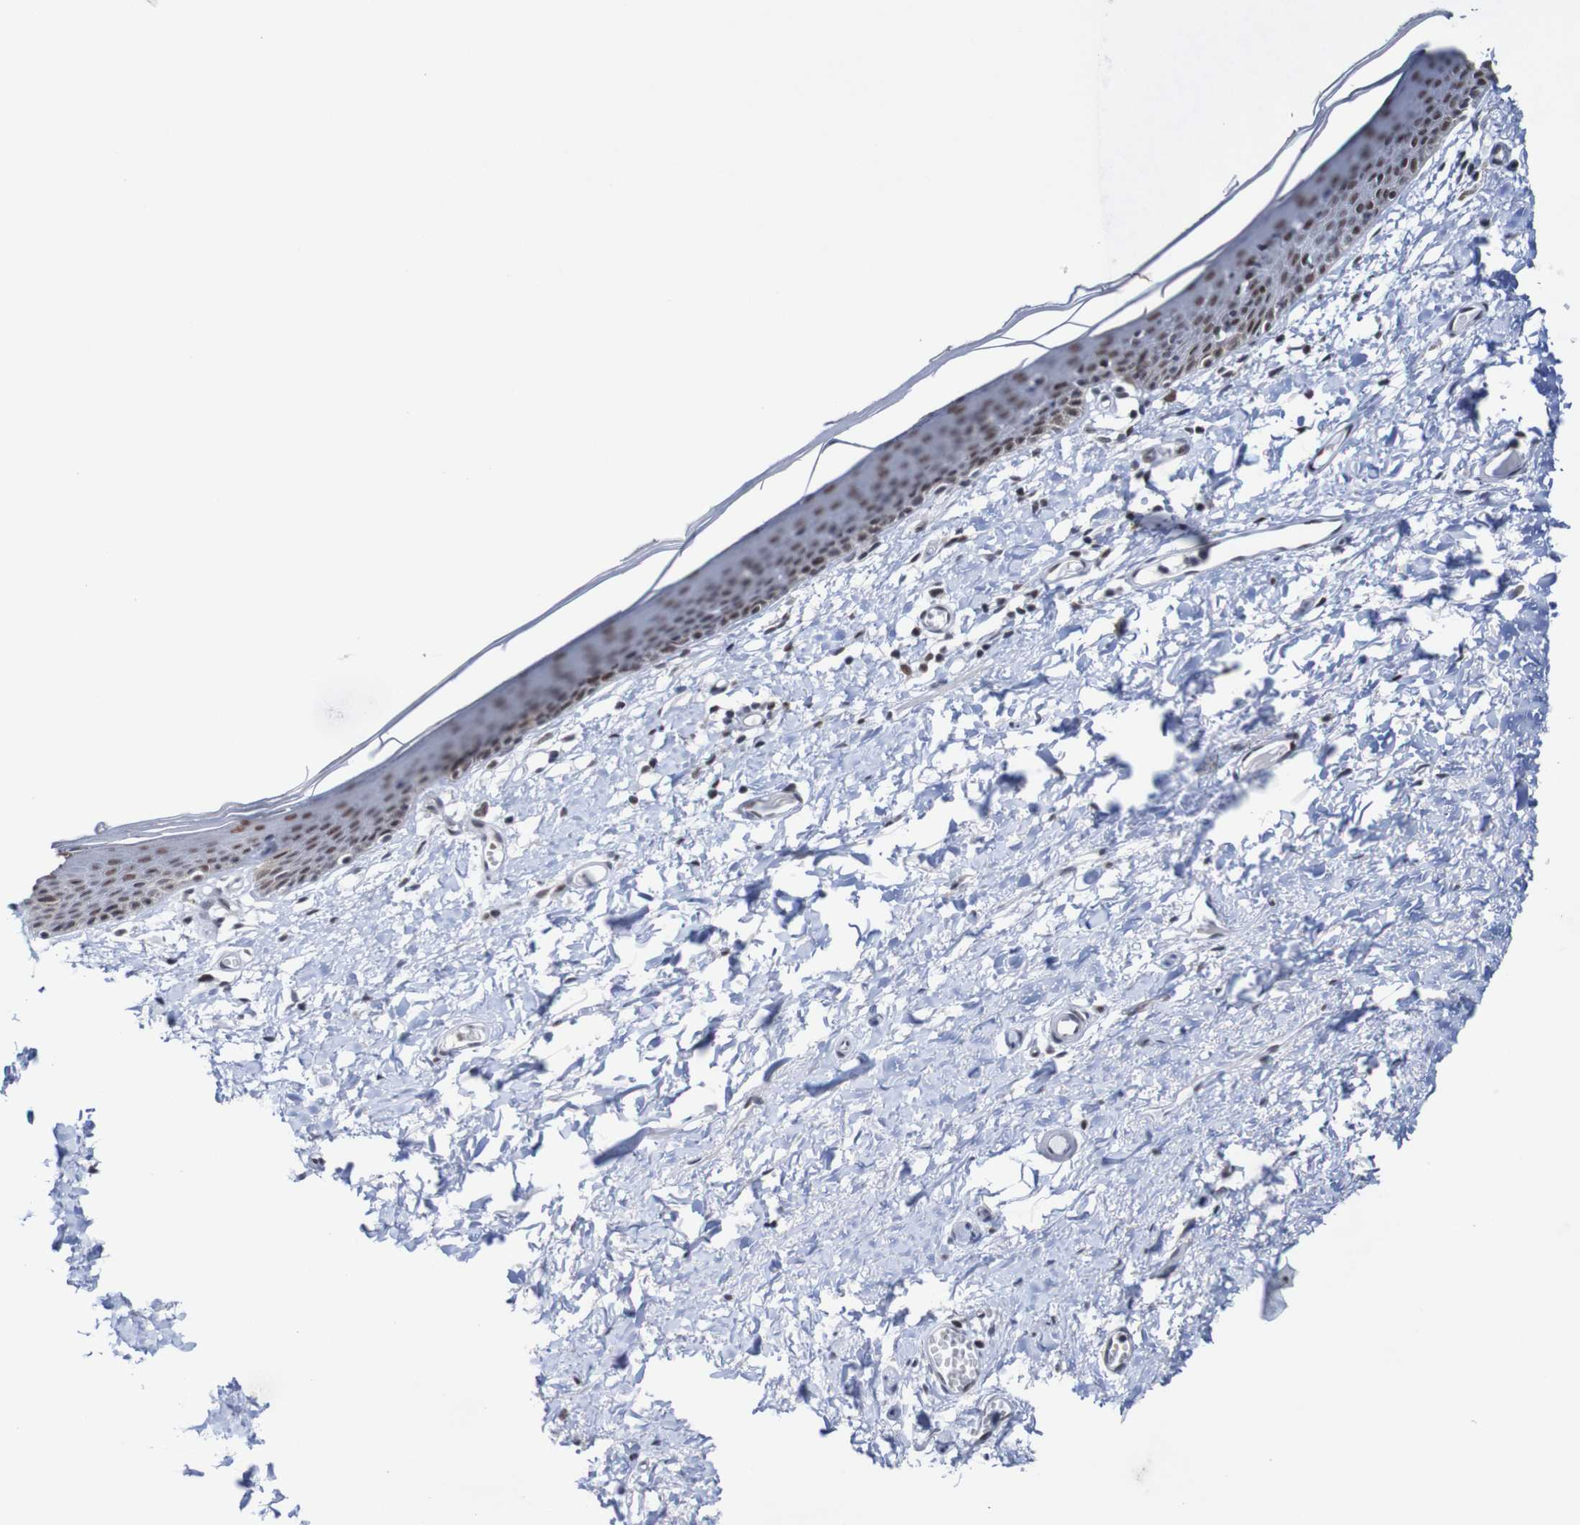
{"staining": {"intensity": "moderate", "quantity": "25%-75%", "location": "nuclear"}, "tissue": "skin", "cell_type": "Epidermal cells", "image_type": "normal", "snomed": [{"axis": "morphology", "description": "Normal tissue, NOS"}, {"axis": "topography", "description": "Vulva"}], "caption": "The image shows immunohistochemical staining of unremarkable skin. There is moderate nuclear expression is identified in about 25%-75% of epidermal cells.", "gene": "CDC5L", "patient": {"sex": "female", "age": 54}}